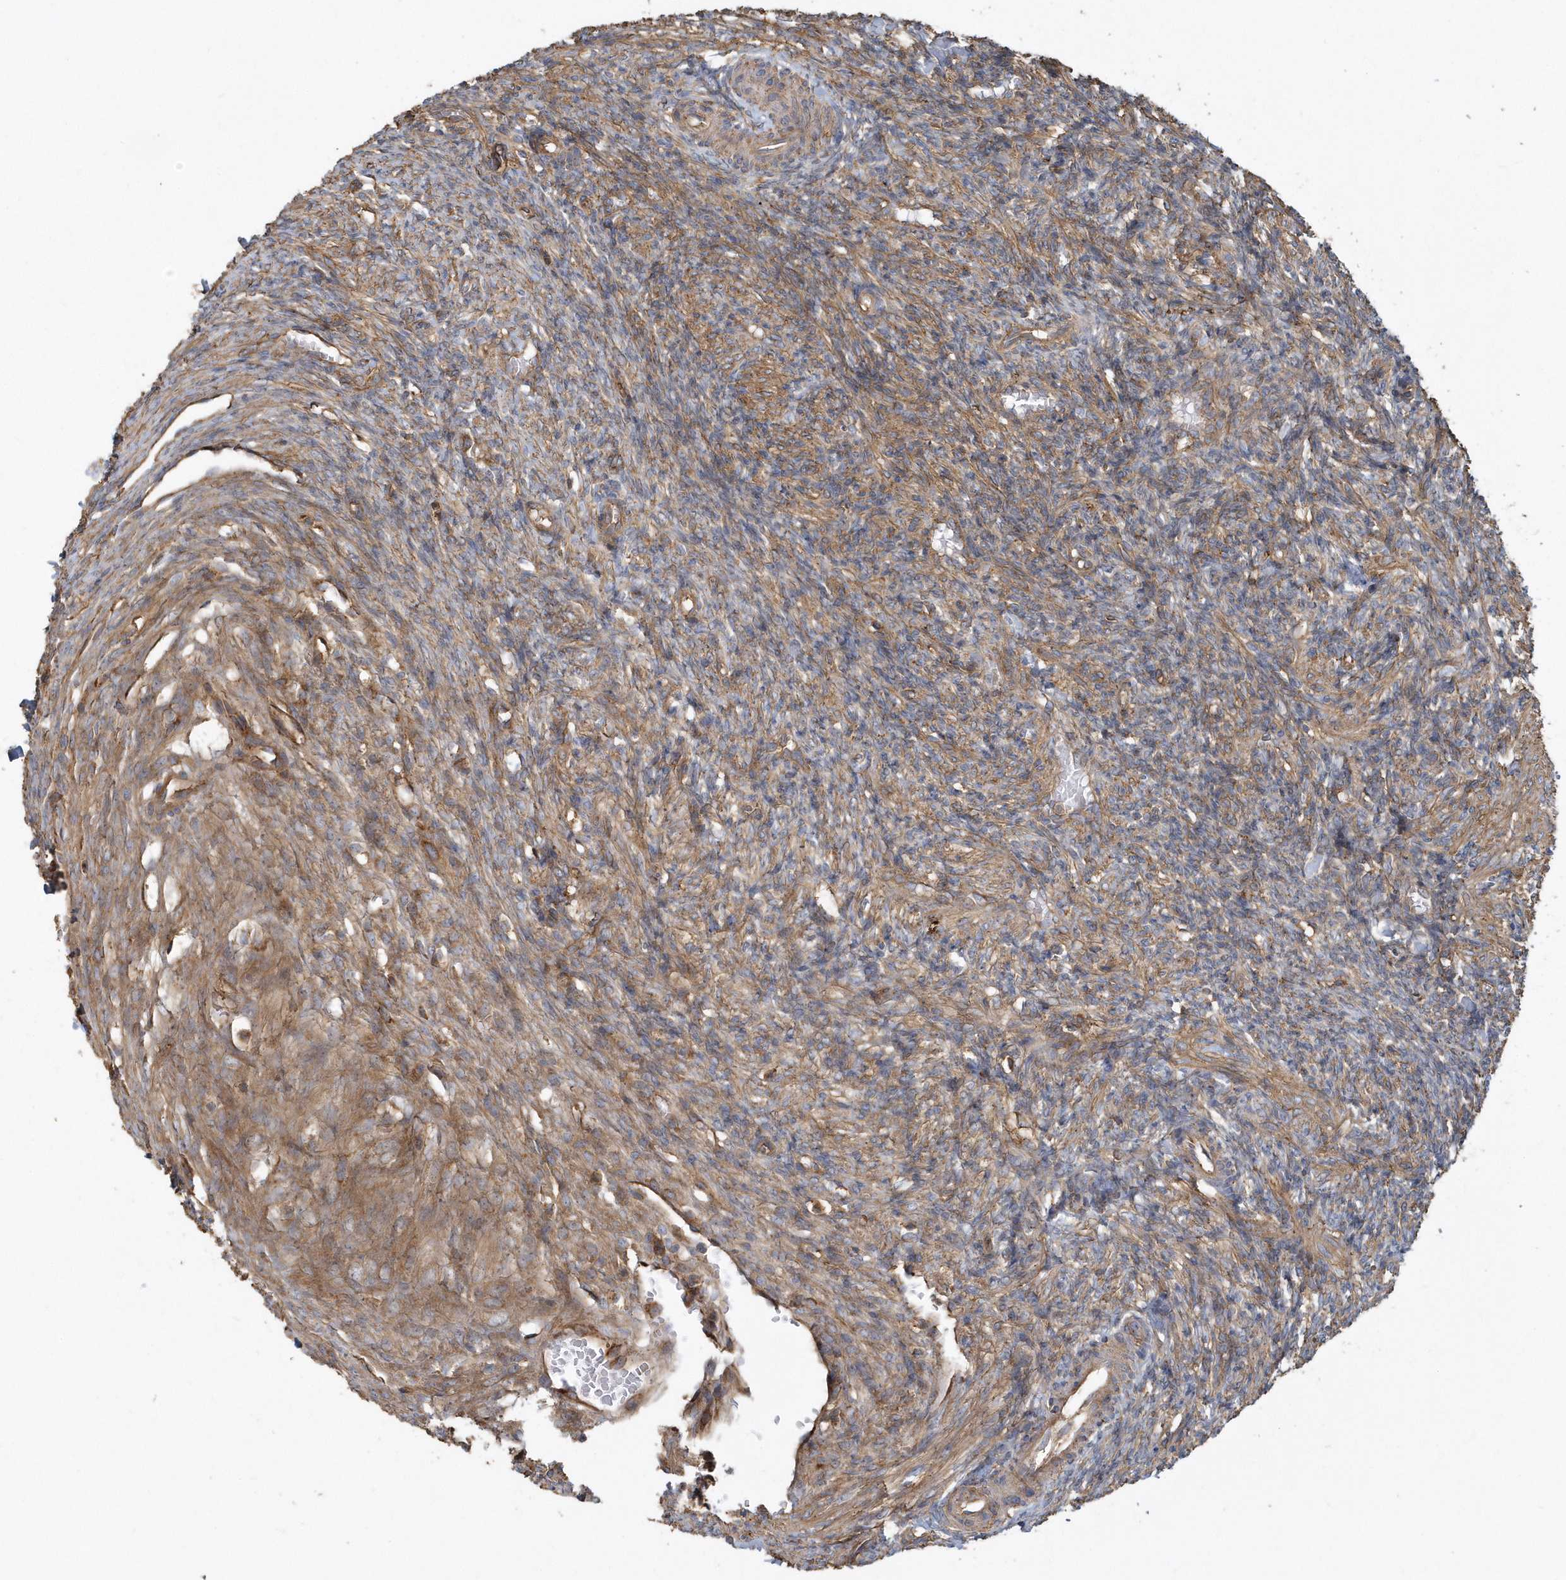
{"staining": {"intensity": "moderate", "quantity": "<25%", "location": "cytoplasmic/membranous"}, "tissue": "ovary", "cell_type": "Ovarian stroma cells", "image_type": "normal", "snomed": [{"axis": "morphology", "description": "Normal tissue, NOS"}, {"axis": "topography", "description": "Ovary"}], "caption": "A high-resolution micrograph shows IHC staining of benign ovary, which shows moderate cytoplasmic/membranous positivity in approximately <25% of ovarian stroma cells.", "gene": "TRAIP", "patient": {"sex": "female", "age": 27}}